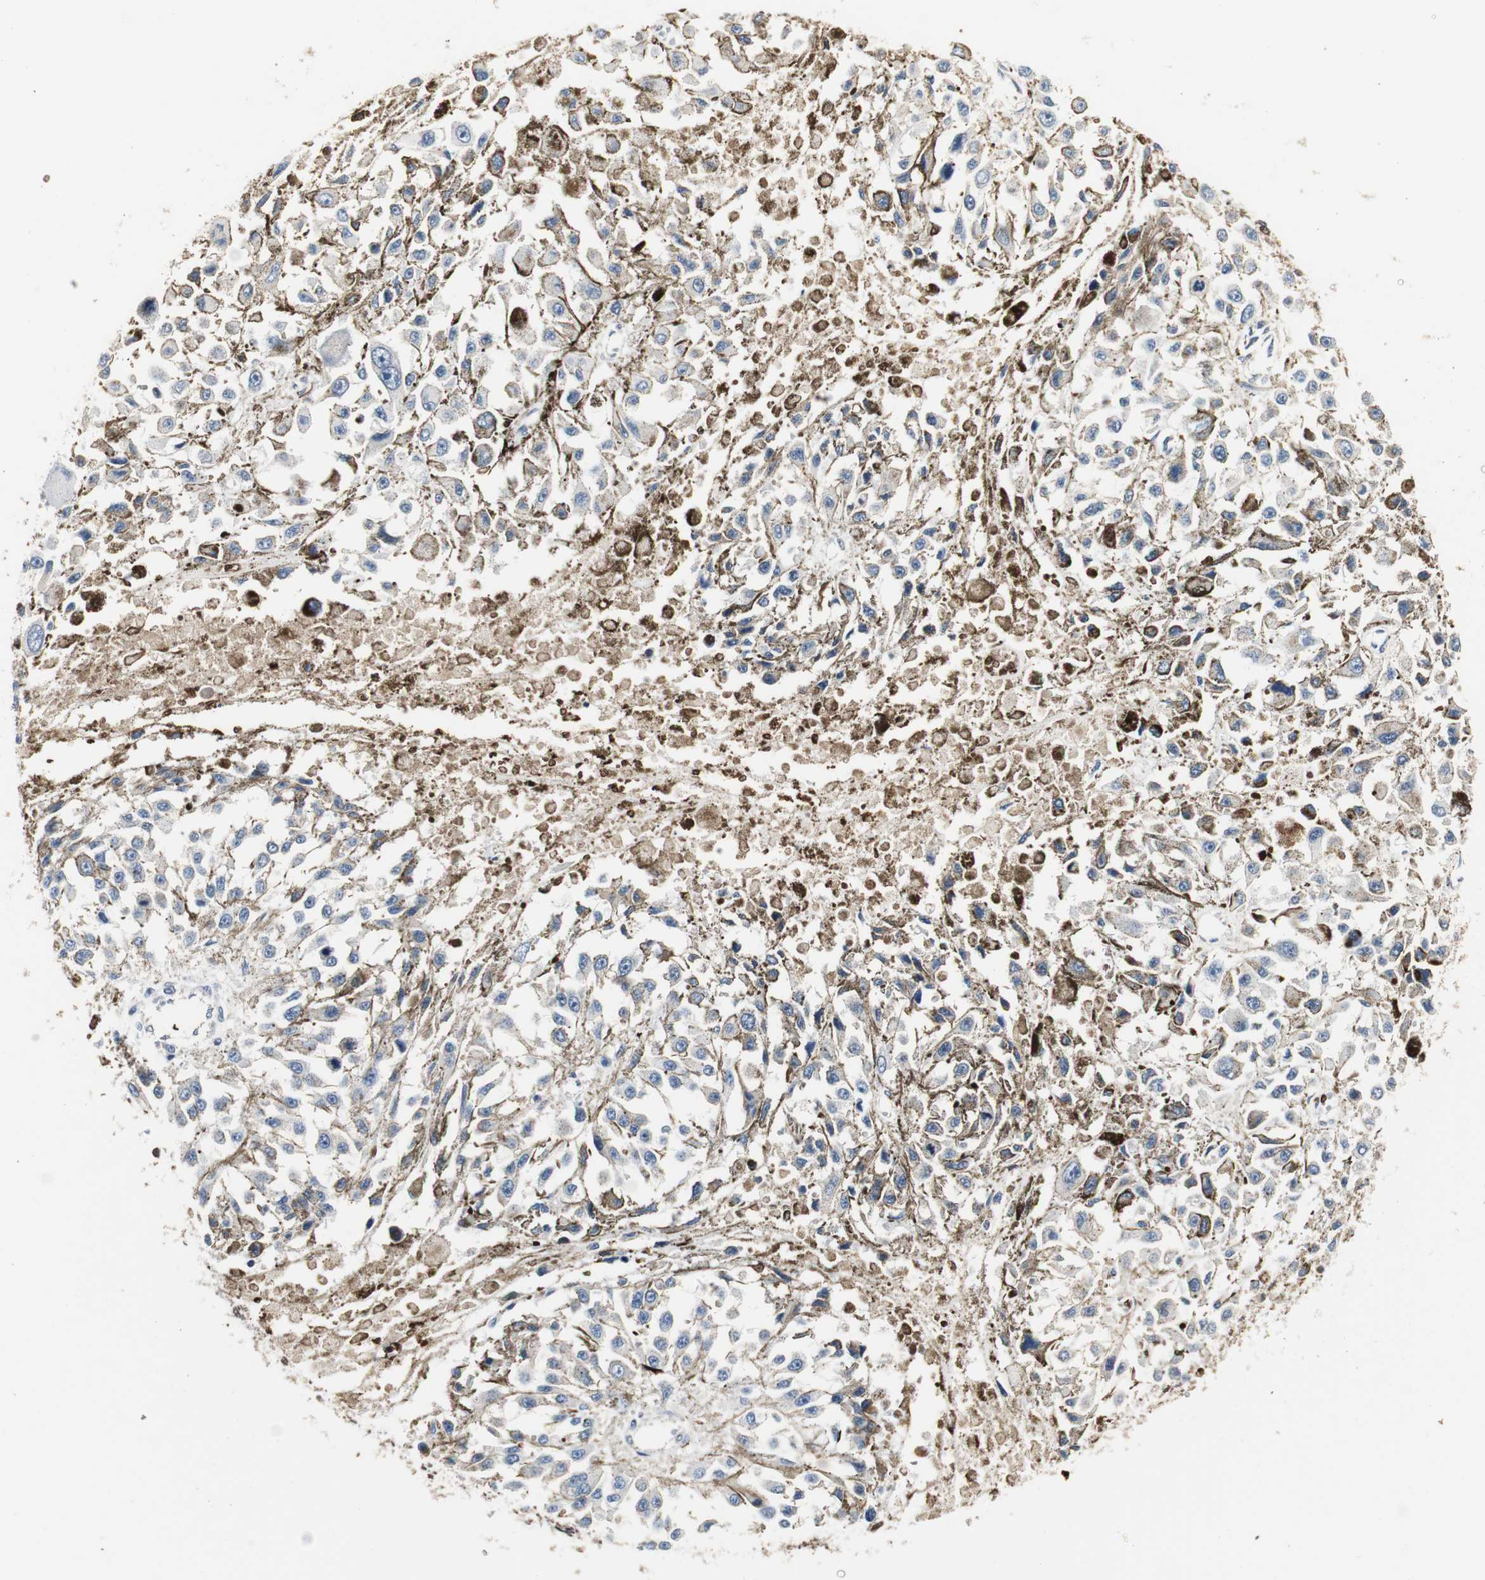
{"staining": {"intensity": "negative", "quantity": "none", "location": "none"}, "tissue": "melanoma", "cell_type": "Tumor cells", "image_type": "cancer", "snomed": [{"axis": "morphology", "description": "Malignant melanoma, Metastatic site"}, {"axis": "topography", "description": "Lymph node"}], "caption": "DAB (3,3'-diaminobenzidine) immunohistochemical staining of malignant melanoma (metastatic site) exhibits no significant staining in tumor cells.", "gene": "PRDX2", "patient": {"sex": "male", "age": 59}}